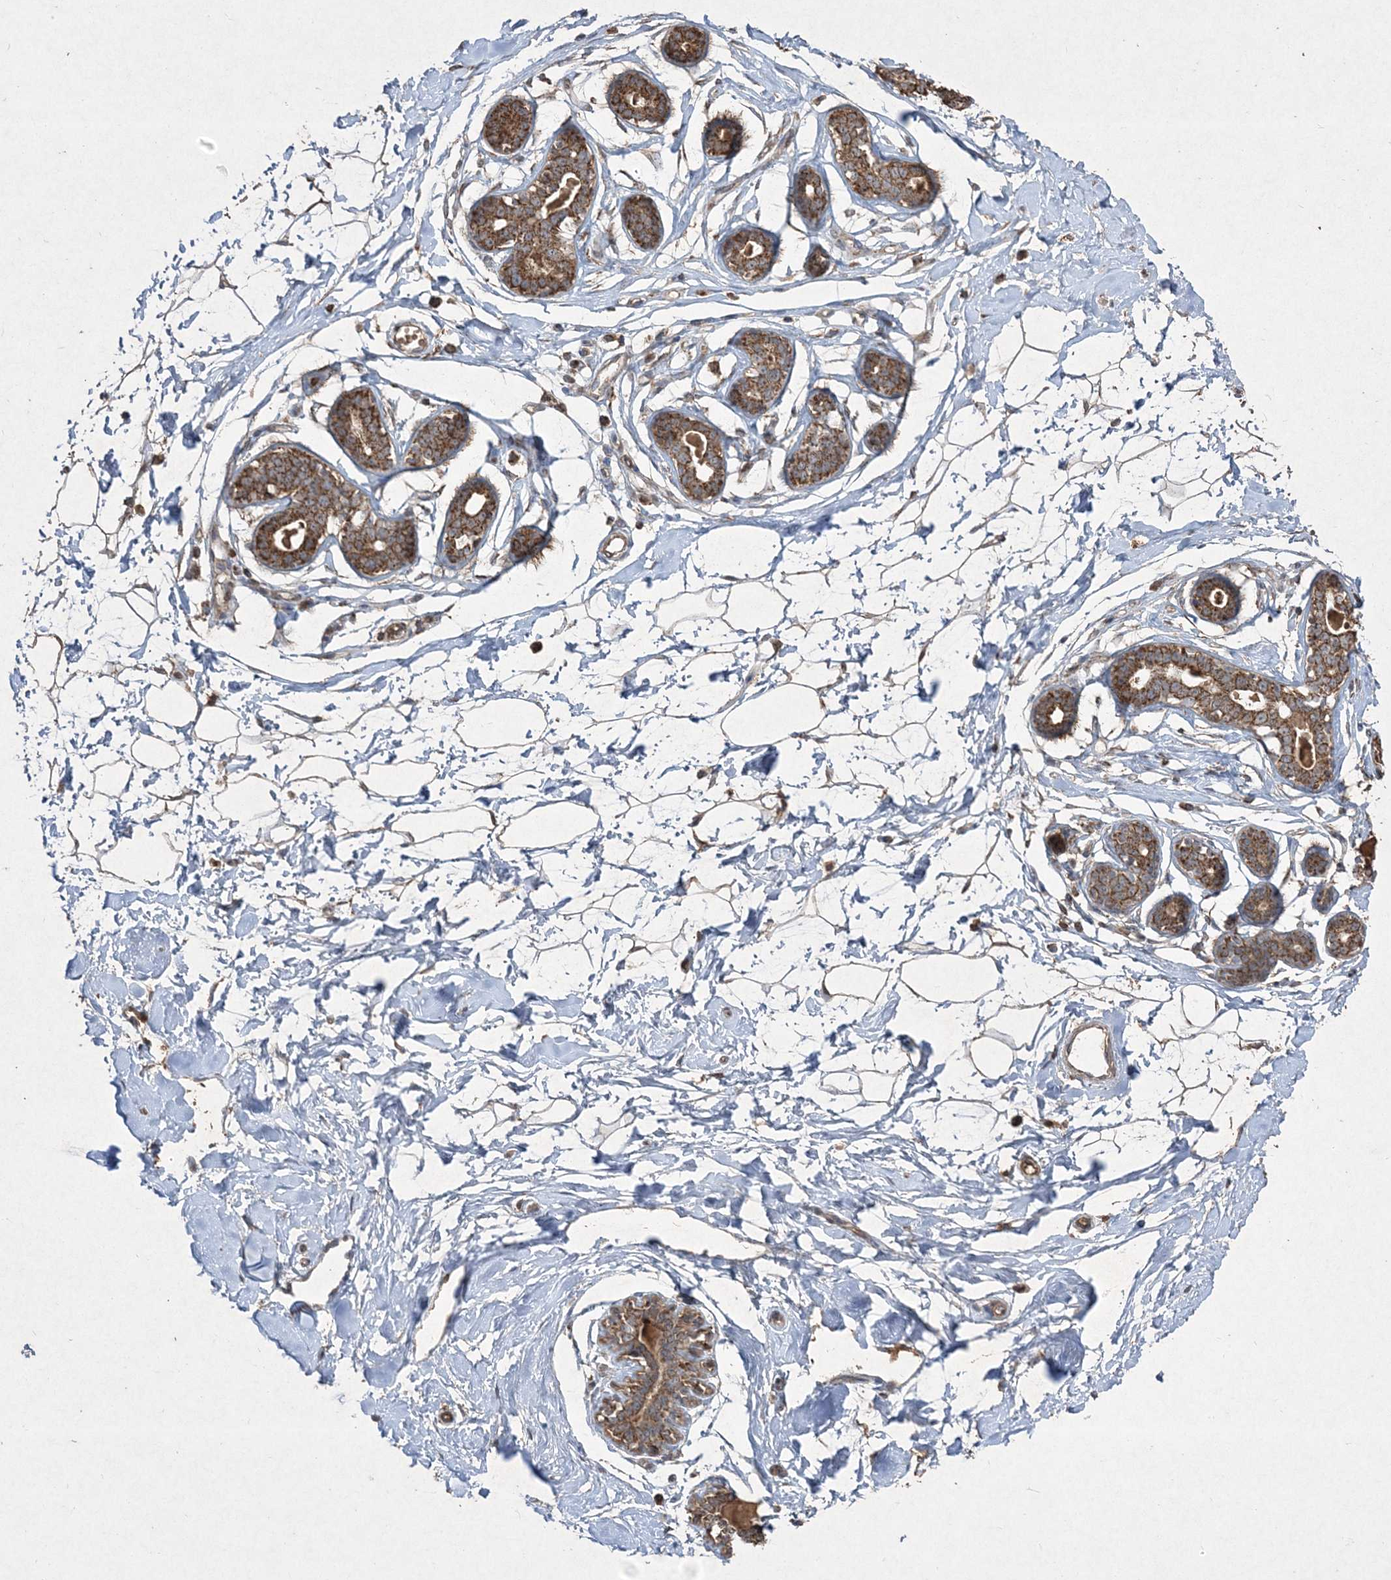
{"staining": {"intensity": "moderate", "quantity": "25%-75%", "location": "cytoplasmic/membranous"}, "tissue": "breast", "cell_type": "Adipocytes", "image_type": "normal", "snomed": [{"axis": "morphology", "description": "Normal tissue, NOS"}, {"axis": "morphology", "description": "Adenoma, NOS"}, {"axis": "topography", "description": "Breast"}], "caption": "A micrograph of human breast stained for a protein exhibits moderate cytoplasmic/membranous brown staining in adipocytes.", "gene": "GRSF1", "patient": {"sex": "female", "age": 23}}